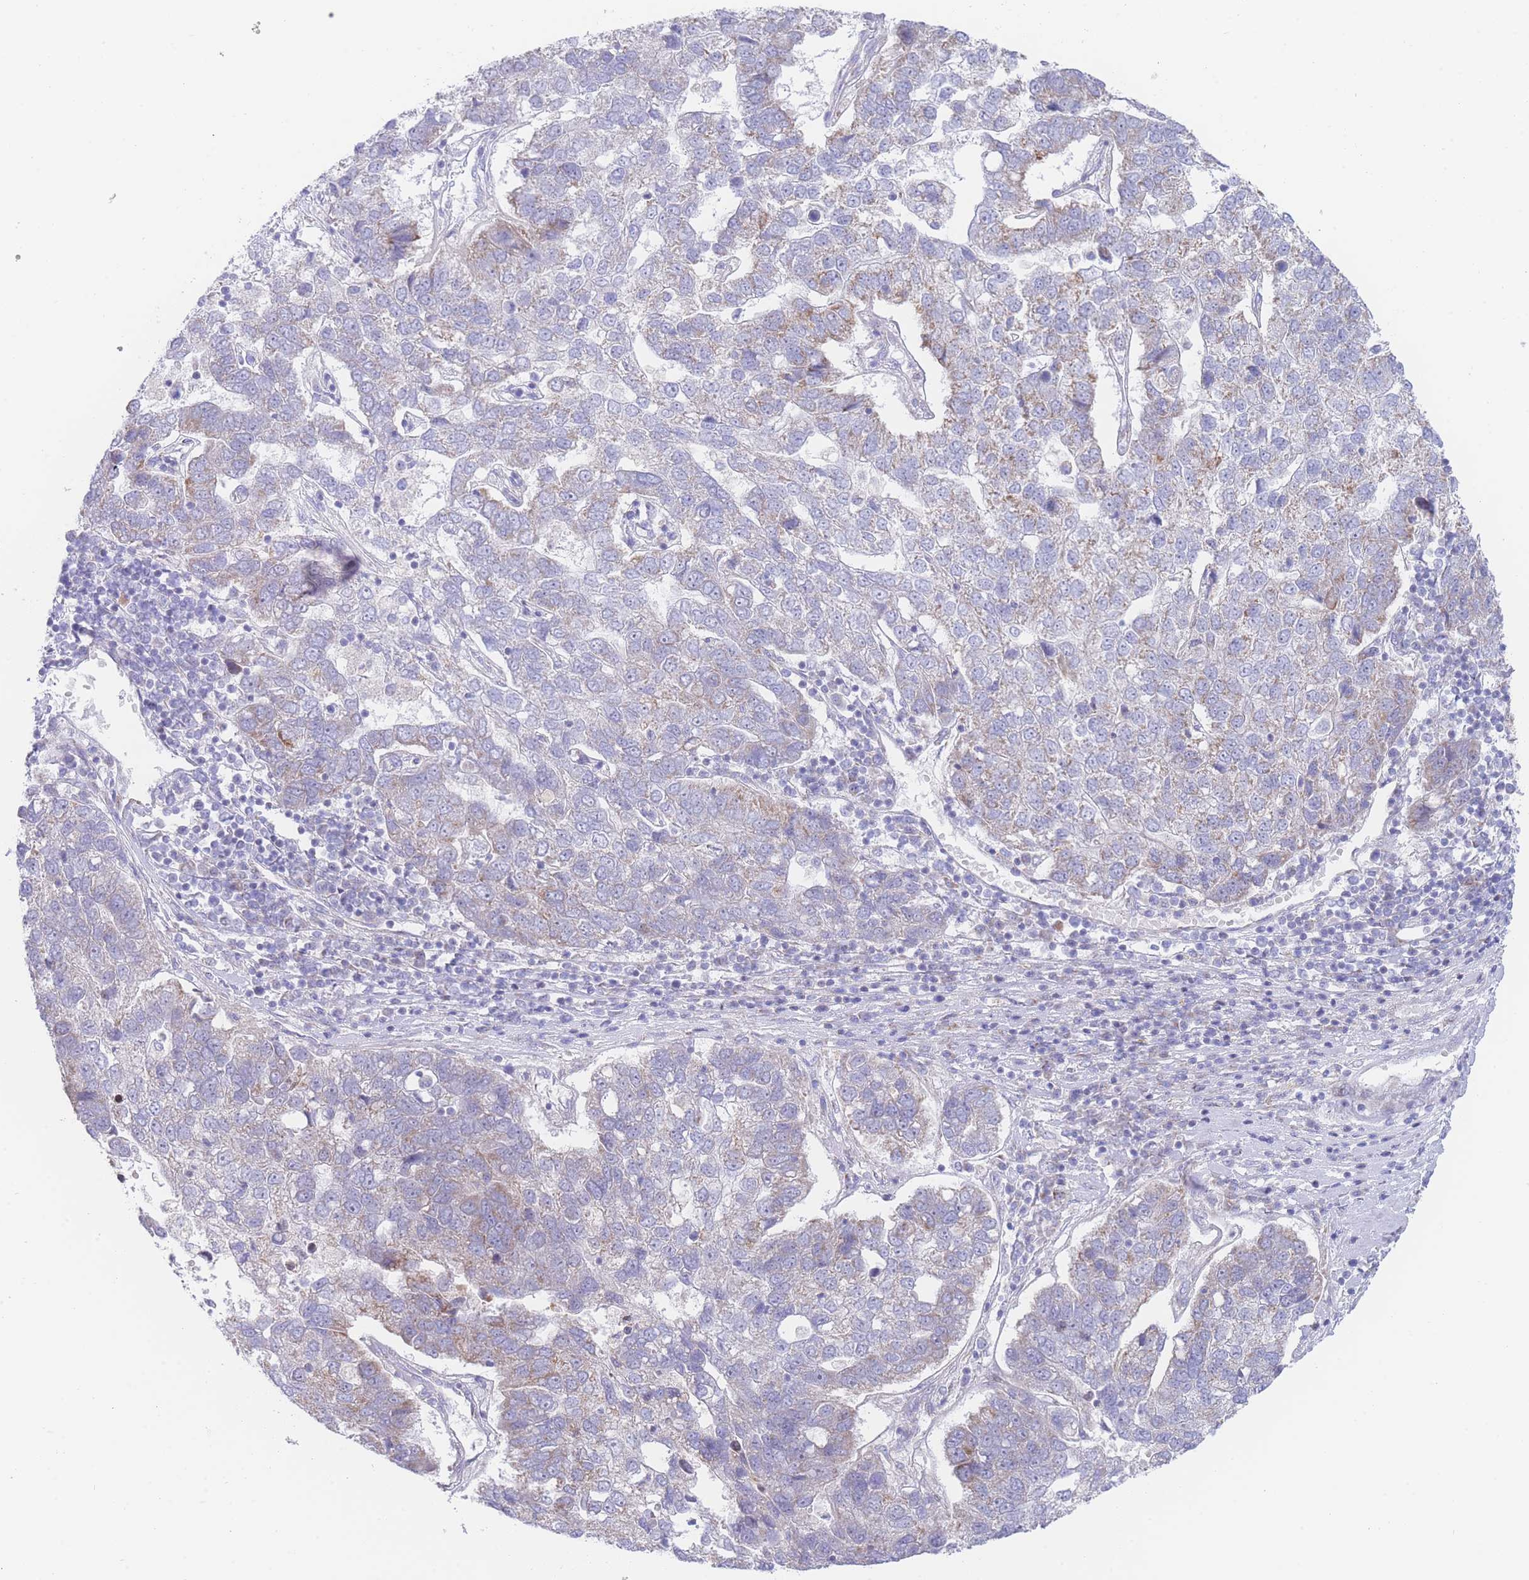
{"staining": {"intensity": "weak", "quantity": "25%-75%", "location": "cytoplasmic/membranous"}, "tissue": "pancreatic cancer", "cell_type": "Tumor cells", "image_type": "cancer", "snomed": [{"axis": "morphology", "description": "Adenocarcinoma, NOS"}, {"axis": "topography", "description": "Pancreas"}], "caption": "High-magnification brightfield microscopy of pancreatic cancer (adenocarcinoma) stained with DAB (3,3'-diaminobenzidine) (brown) and counterstained with hematoxylin (blue). tumor cells exhibit weak cytoplasmic/membranous expression is present in about25%-75% of cells.", "gene": "GPAM", "patient": {"sex": "female", "age": 61}}